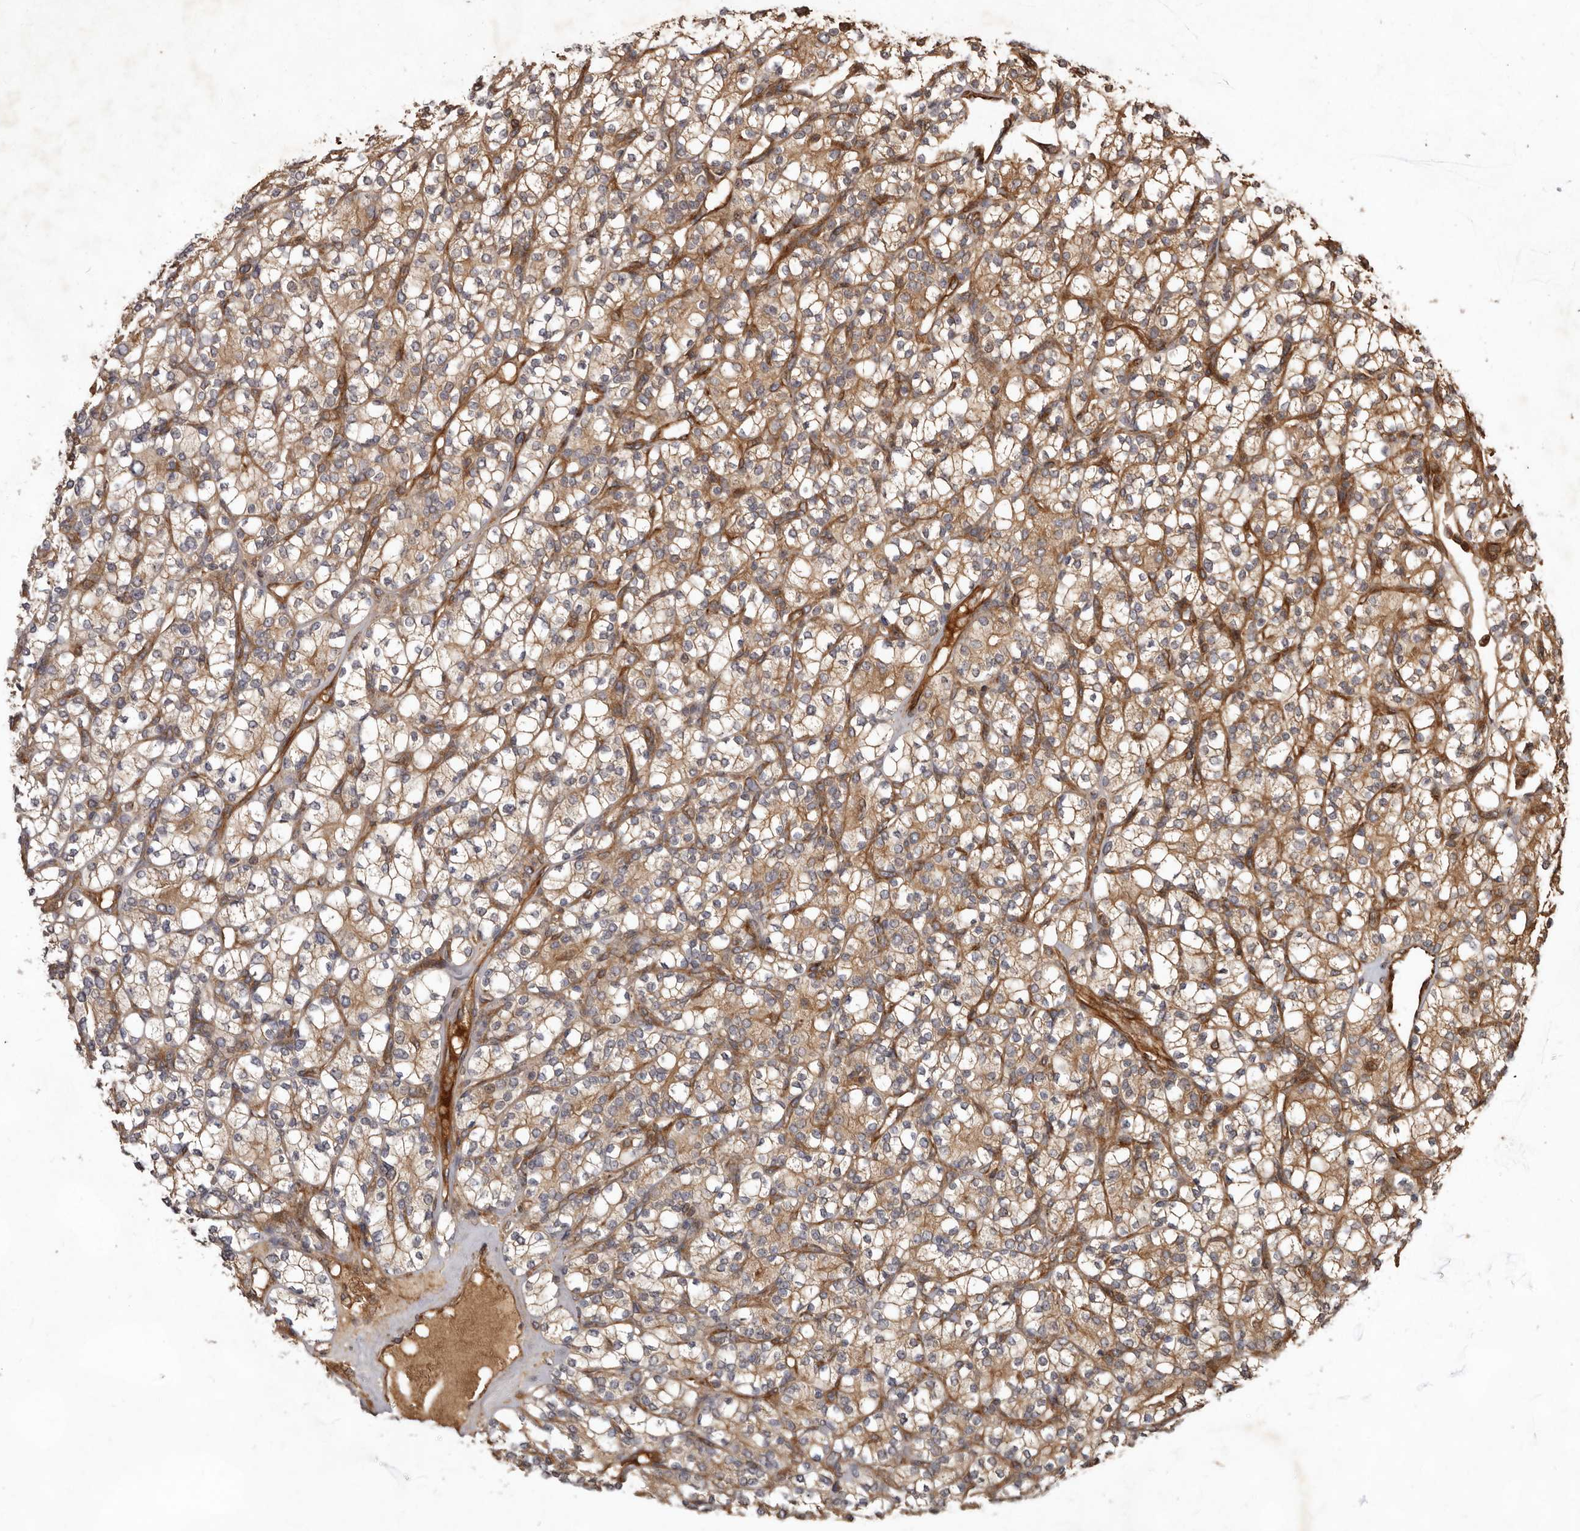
{"staining": {"intensity": "weak", "quantity": ">75%", "location": "cytoplasmic/membranous"}, "tissue": "renal cancer", "cell_type": "Tumor cells", "image_type": "cancer", "snomed": [{"axis": "morphology", "description": "Adenocarcinoma, NOS"}, {"axis": "topography", "description": "Kidney"}], "caption": "Protein staining shows weak cytoplasmic/membranous expression in about >75% of tumor cells in renal adenocarcinoma.", "gene": "STK36", "patient": {"sex": "male", "age": 77}}